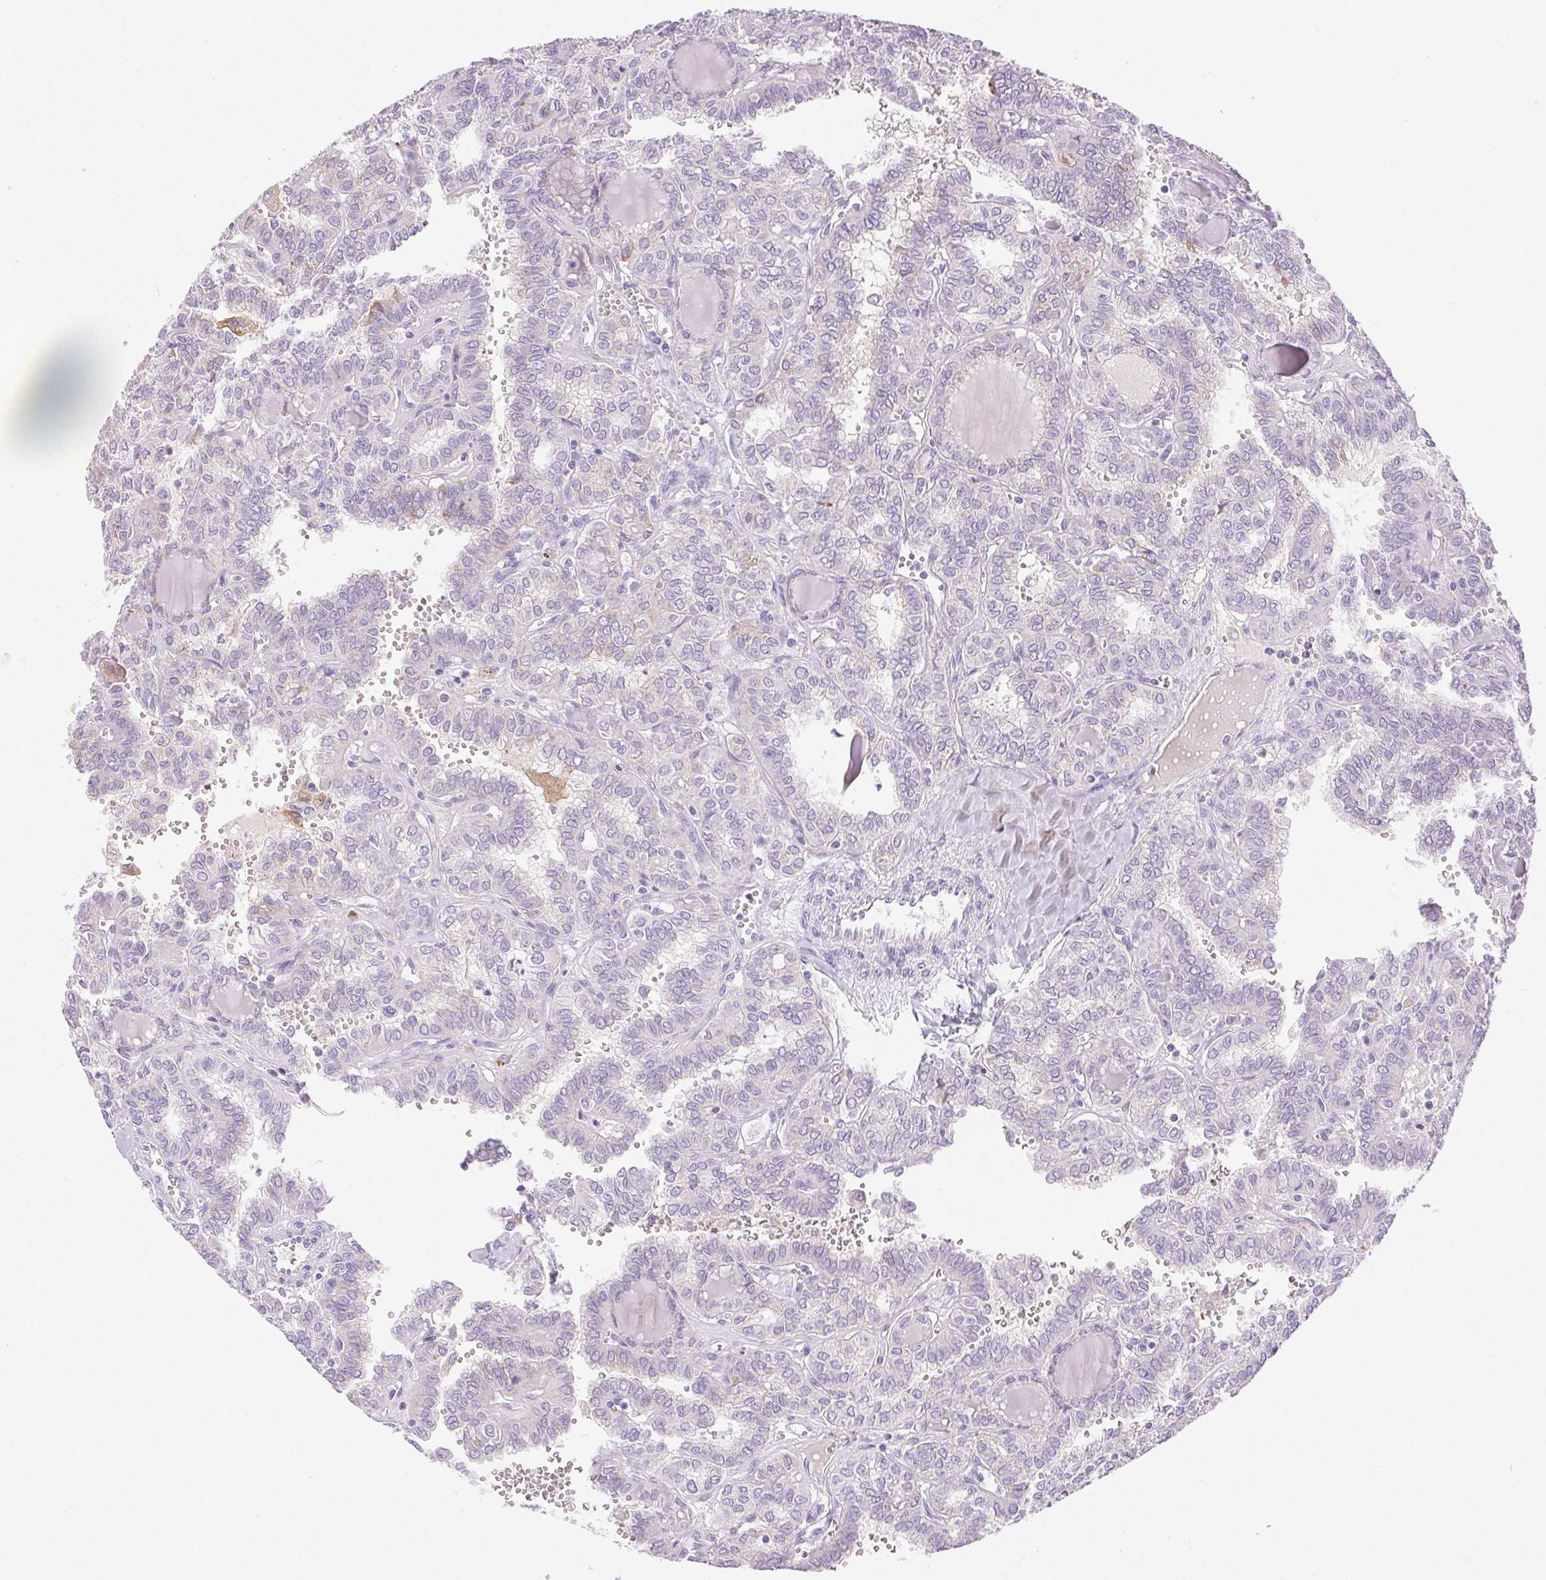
{"staining": {"intensity": "negative", "quantity": "none", "location": "none"}, "tissue": "thyroid cancer", "cell_type": "Tumor cells", "image_type": "cancer", "snomed": [{"axis": "morphology", "description": "Papillary adenocarcinoma, NOS"}, {"axis": "topography", "description": "Thyroid gland"}], "caption": "A photomicrograph of human thyroid cancer is negative for staining in tumor cells. (Immunohistochemistry, brightfield microscopy, high magnification).", "gene": "ARHGAP11B", "patient": {"sex": "female", "age": 41}}